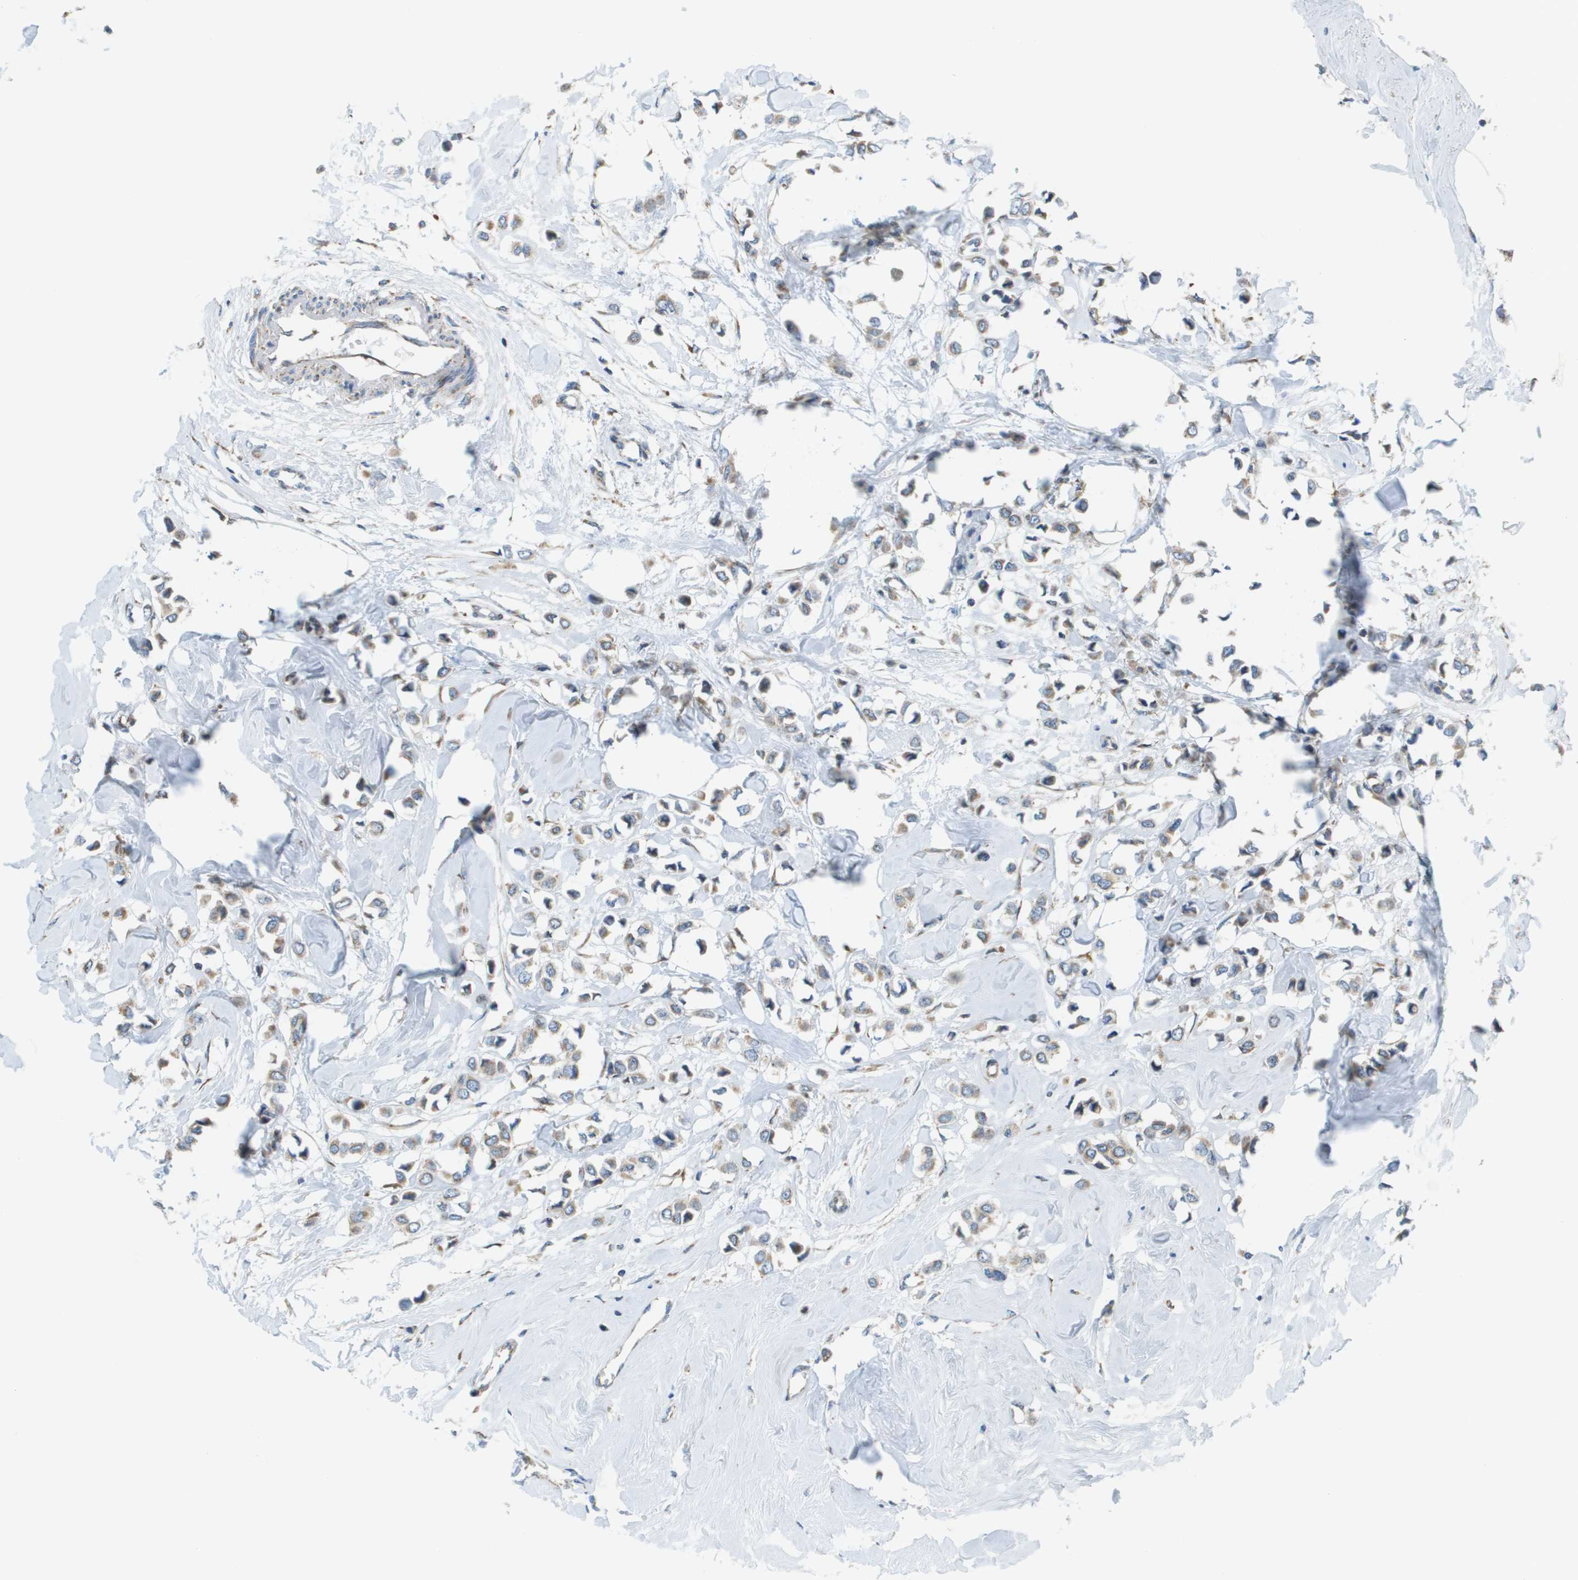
{"staining": {"intensity": "weak", "quantity": ">75%", "location": "cytoplasmic/membranous"}, "tissue": "breast cancer", "cell_type": "Tumor cells", "image_type": "cancer", "snomed": [{"axis": "morphology", "description": "Lobular carcinoma"}, {"axis": "topography", "description": "Breast"}], "caption": "Immunohistochemical staining of breast cancer (lobular carcinoma) demonstrates low levels of weak cytoplasmic/membranous protein staining in about >75% of tumor cells.", "gene": "TAOK3", "patient": {"sex": "female", "age": 51}}